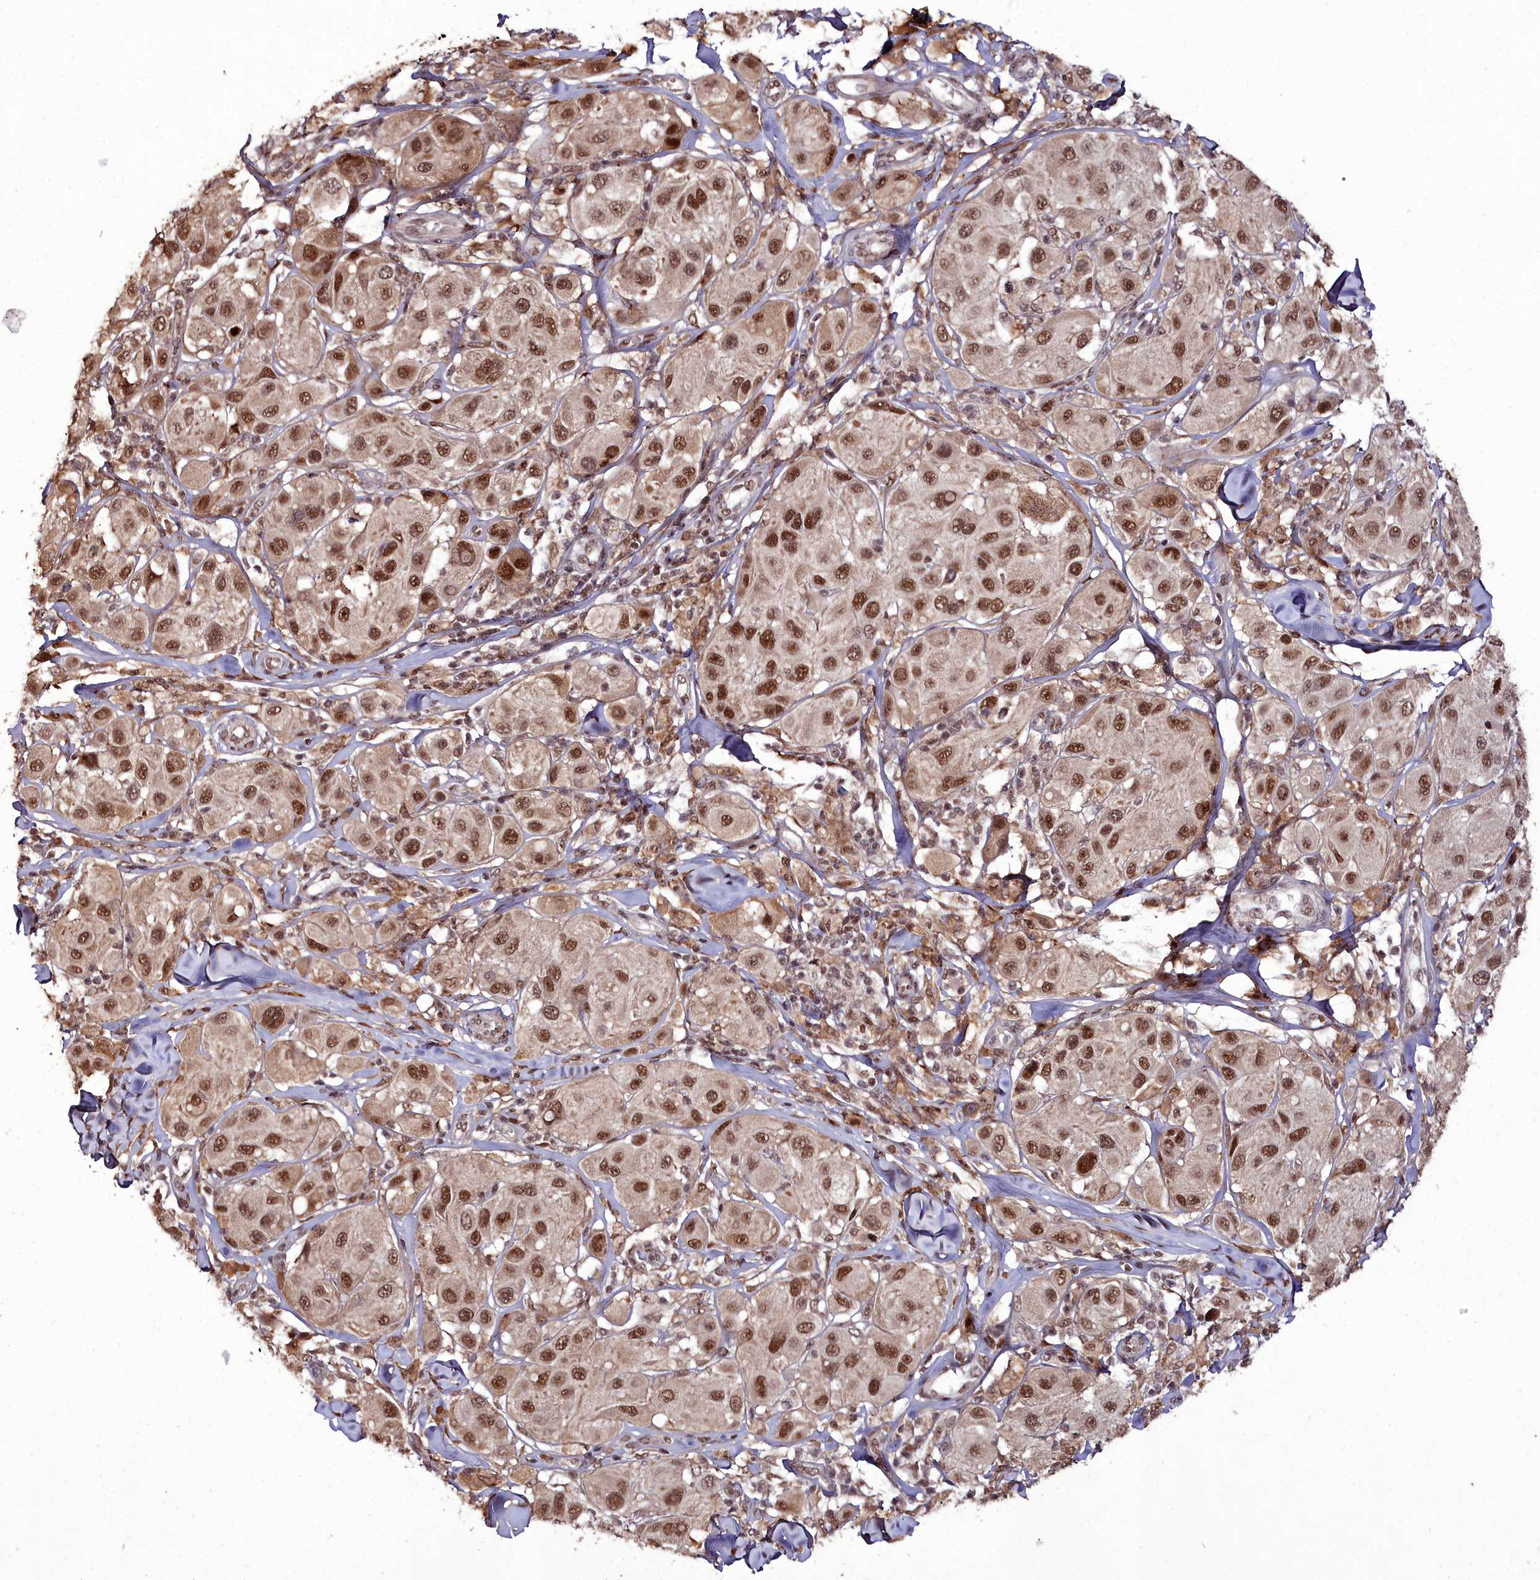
{"staining": {"intensity": "strong", "quantity": ">75%", "location": "nuclear"}, "tissue": "melanoma", "cell_type": "Tumor cells", "image_type": "cancer", "snomed": [{"axis": "morphology", "description": "Malignant melanoma, Metastatic site"}, {"axis": "topography", "description": "Skin"}], "caption": "A histopathology image of human malignant melanoma (metastatic site) stained for a protein demonstrates strong nuclear brown staining in tumor cells.", "gene": "CXXC1", "patient": {"sex": "male", "age": 41}}